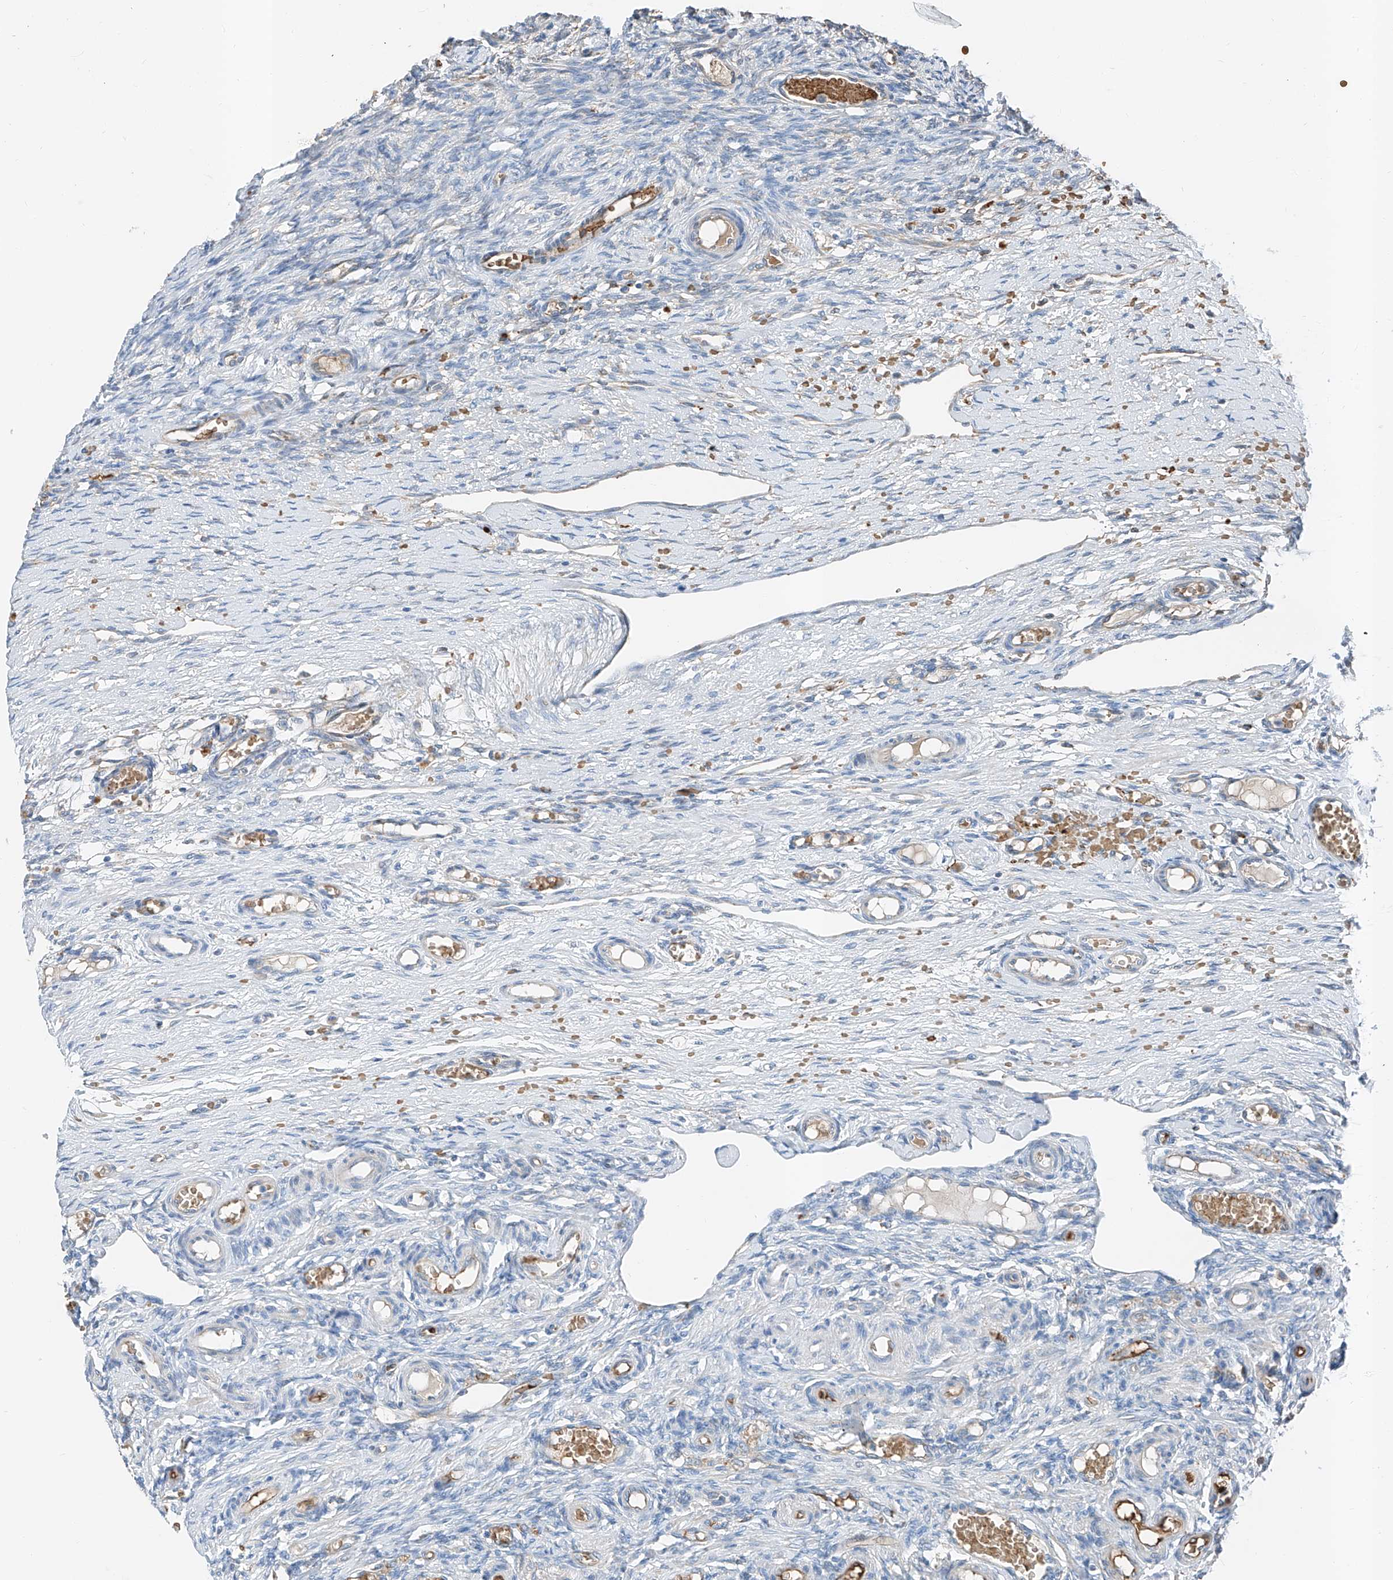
{"staining": {"intensity": "negative", "quantity": "none", "location": "none"}, "tissue": "ovary", "cell_type": "Ovarian stroma cells", "image_type": "normal", "snomed": [{"axis": "morphology", "description": "Adenocarcinoma, NOS"}, {"axis": "topography", "description": "Endometrium"}], "caption": "The histopathology image demonstrates no staining of ovarian stroma cells in benign ovary.", "gene": "PRSS23", "patient": {"sex": "female", "age": 32}}